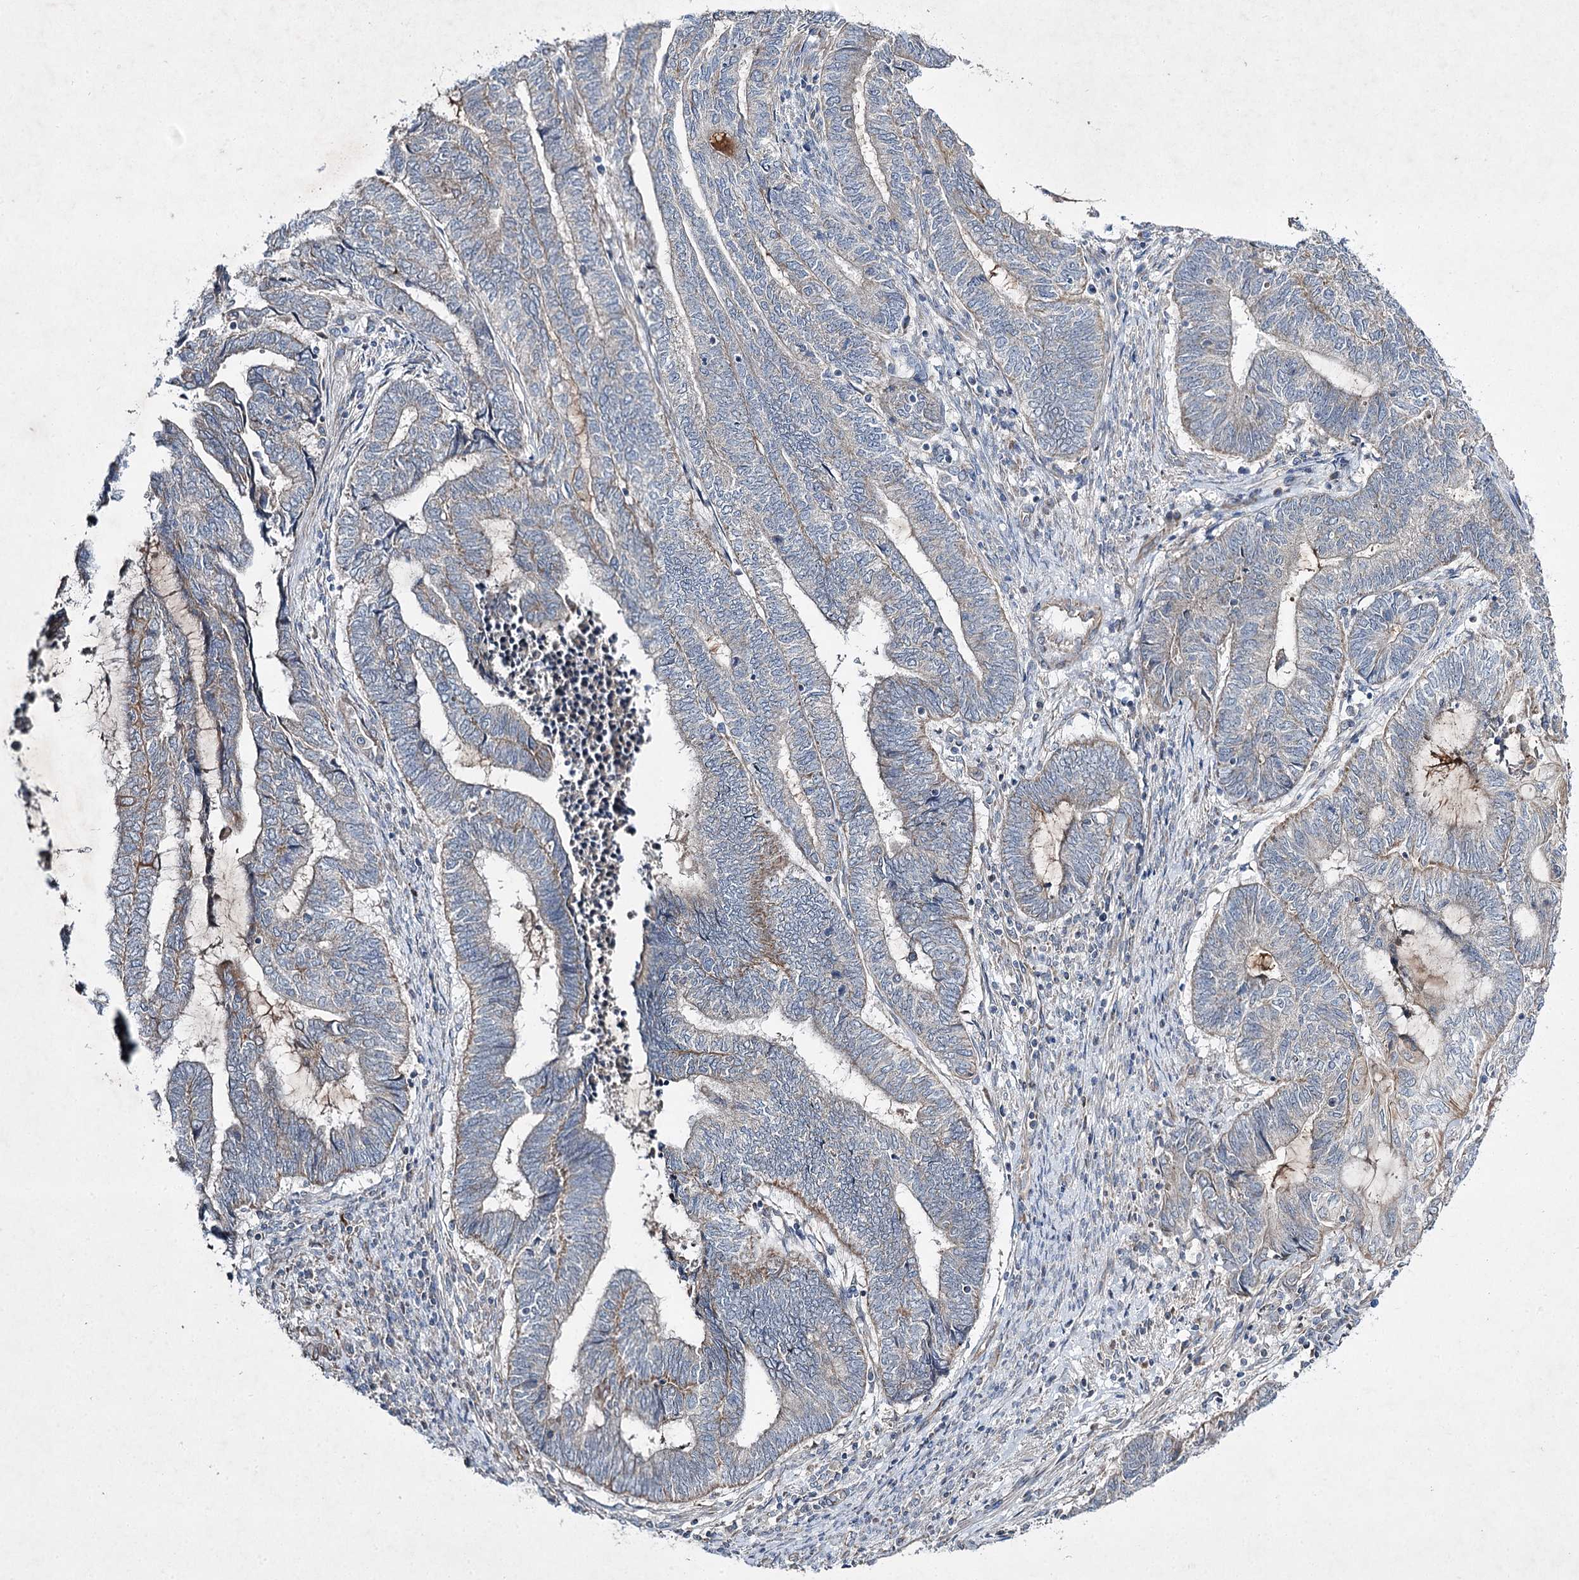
{"staining": {"intensity": "weak", "quantity": "<25%", "location": "cytoplasmic/membranous"}, "tissue": "endometrial cancer", "cell_type": "Tumor cells", "image_type": "cancer", "snomed": [{"axis": "morphology", "description": "Adenocarcinoma, NOS"}, {"axis": "topography", "description": "Uterus"}, {"axis": "topography", "description": "Endometrium"}], "caption": "High power microscopy histopathology image of an immunohistochemistry (IHC) photomicrograph of endometrial cancer, revealing no significant staining in tumor cells.", "gene": "KIAA0825", "patient": {"sex": "female", "age": 70}}